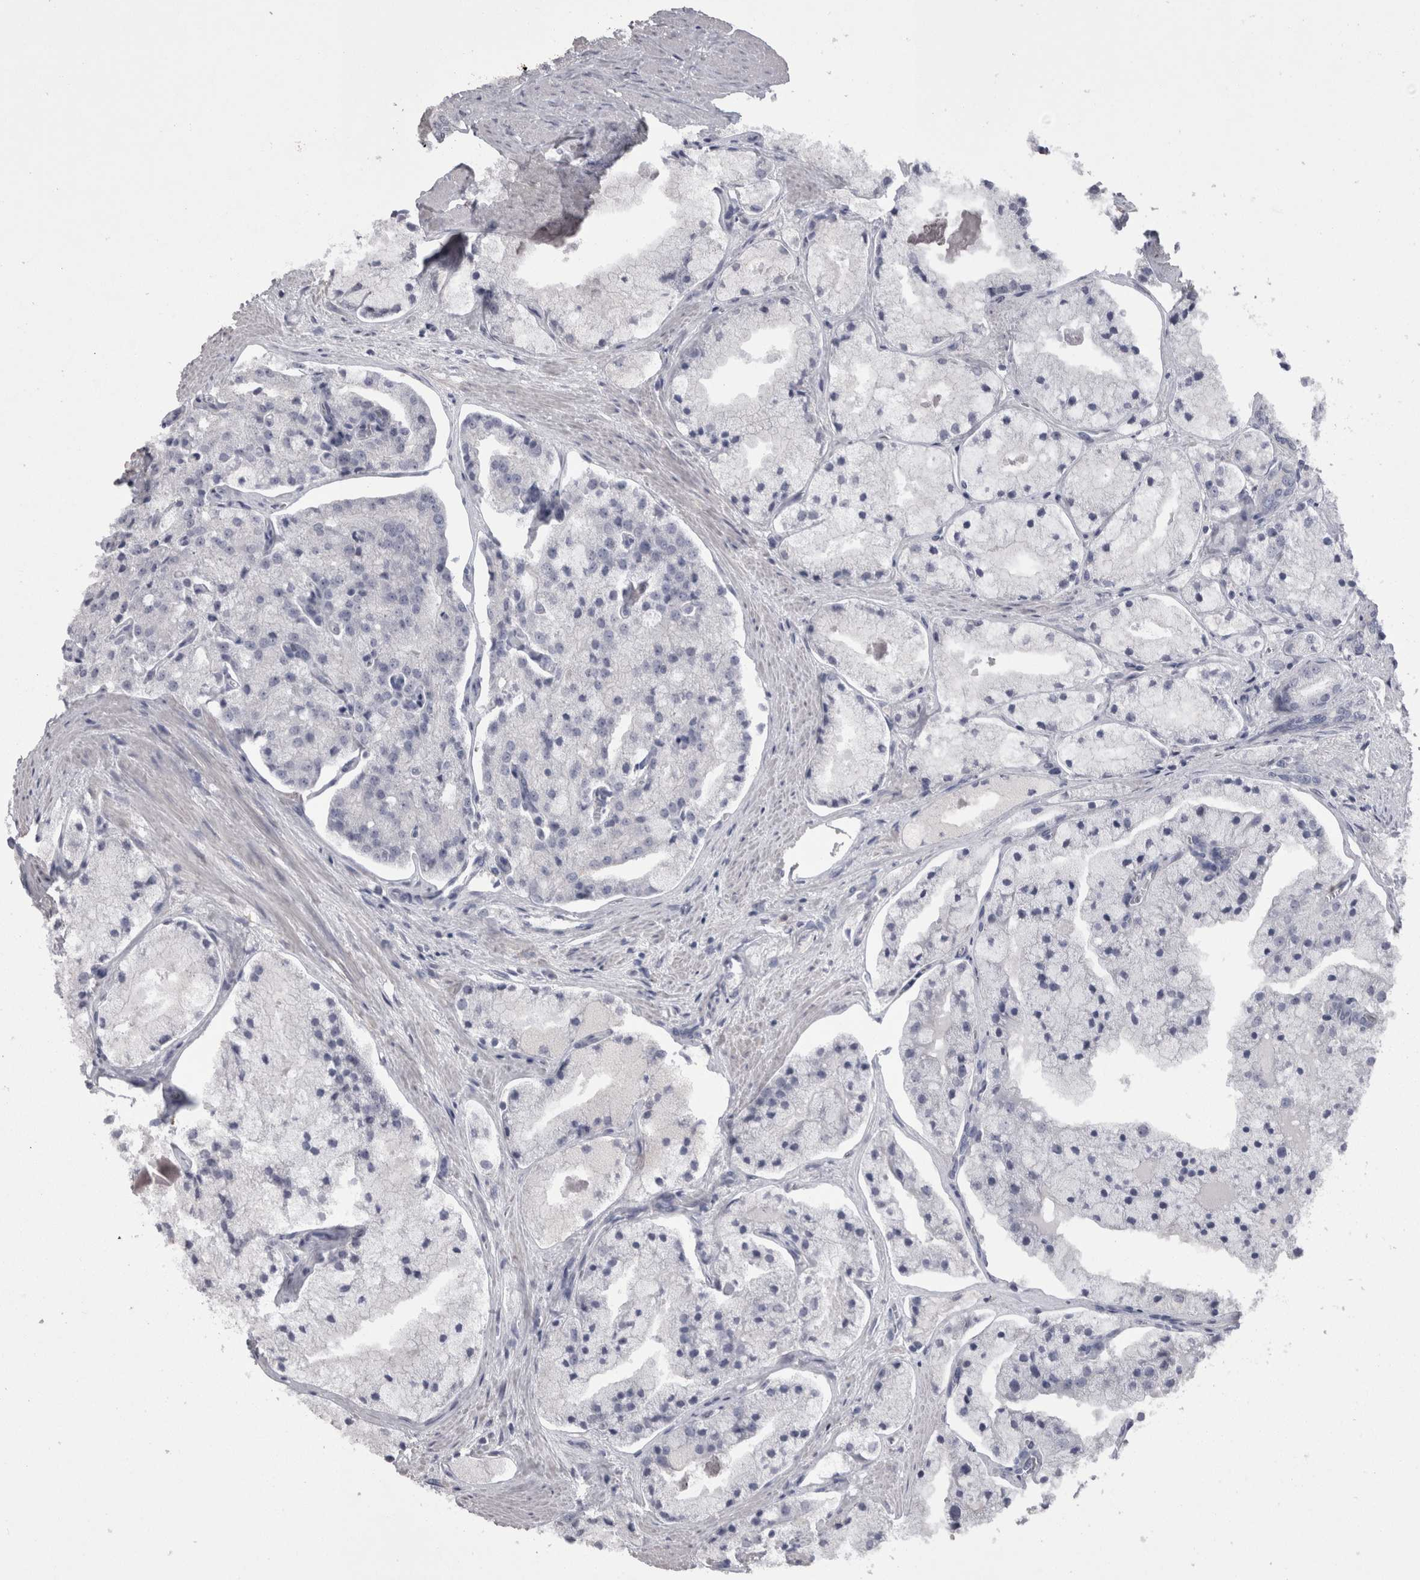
{"staining": {"intensity": "negative", "quantity": "none", "location": "none"}, "tissue": "prostate cancer", "cell_type": "Tumor cells", "image_type": "cancer", "snomed": [{"axis": "morphology", "description": "Adenocarcinoma, High grade"}, {"axis": "topography", "description": "Prostate"}], "caption": "Human prostate cancer (high-grade adenocarcinoma) stained for a protein using immunohistochemistry shows no expression in tumor cells.", "gene": "CAMK2D", "patient": {"sex": "male", "age": 50}}